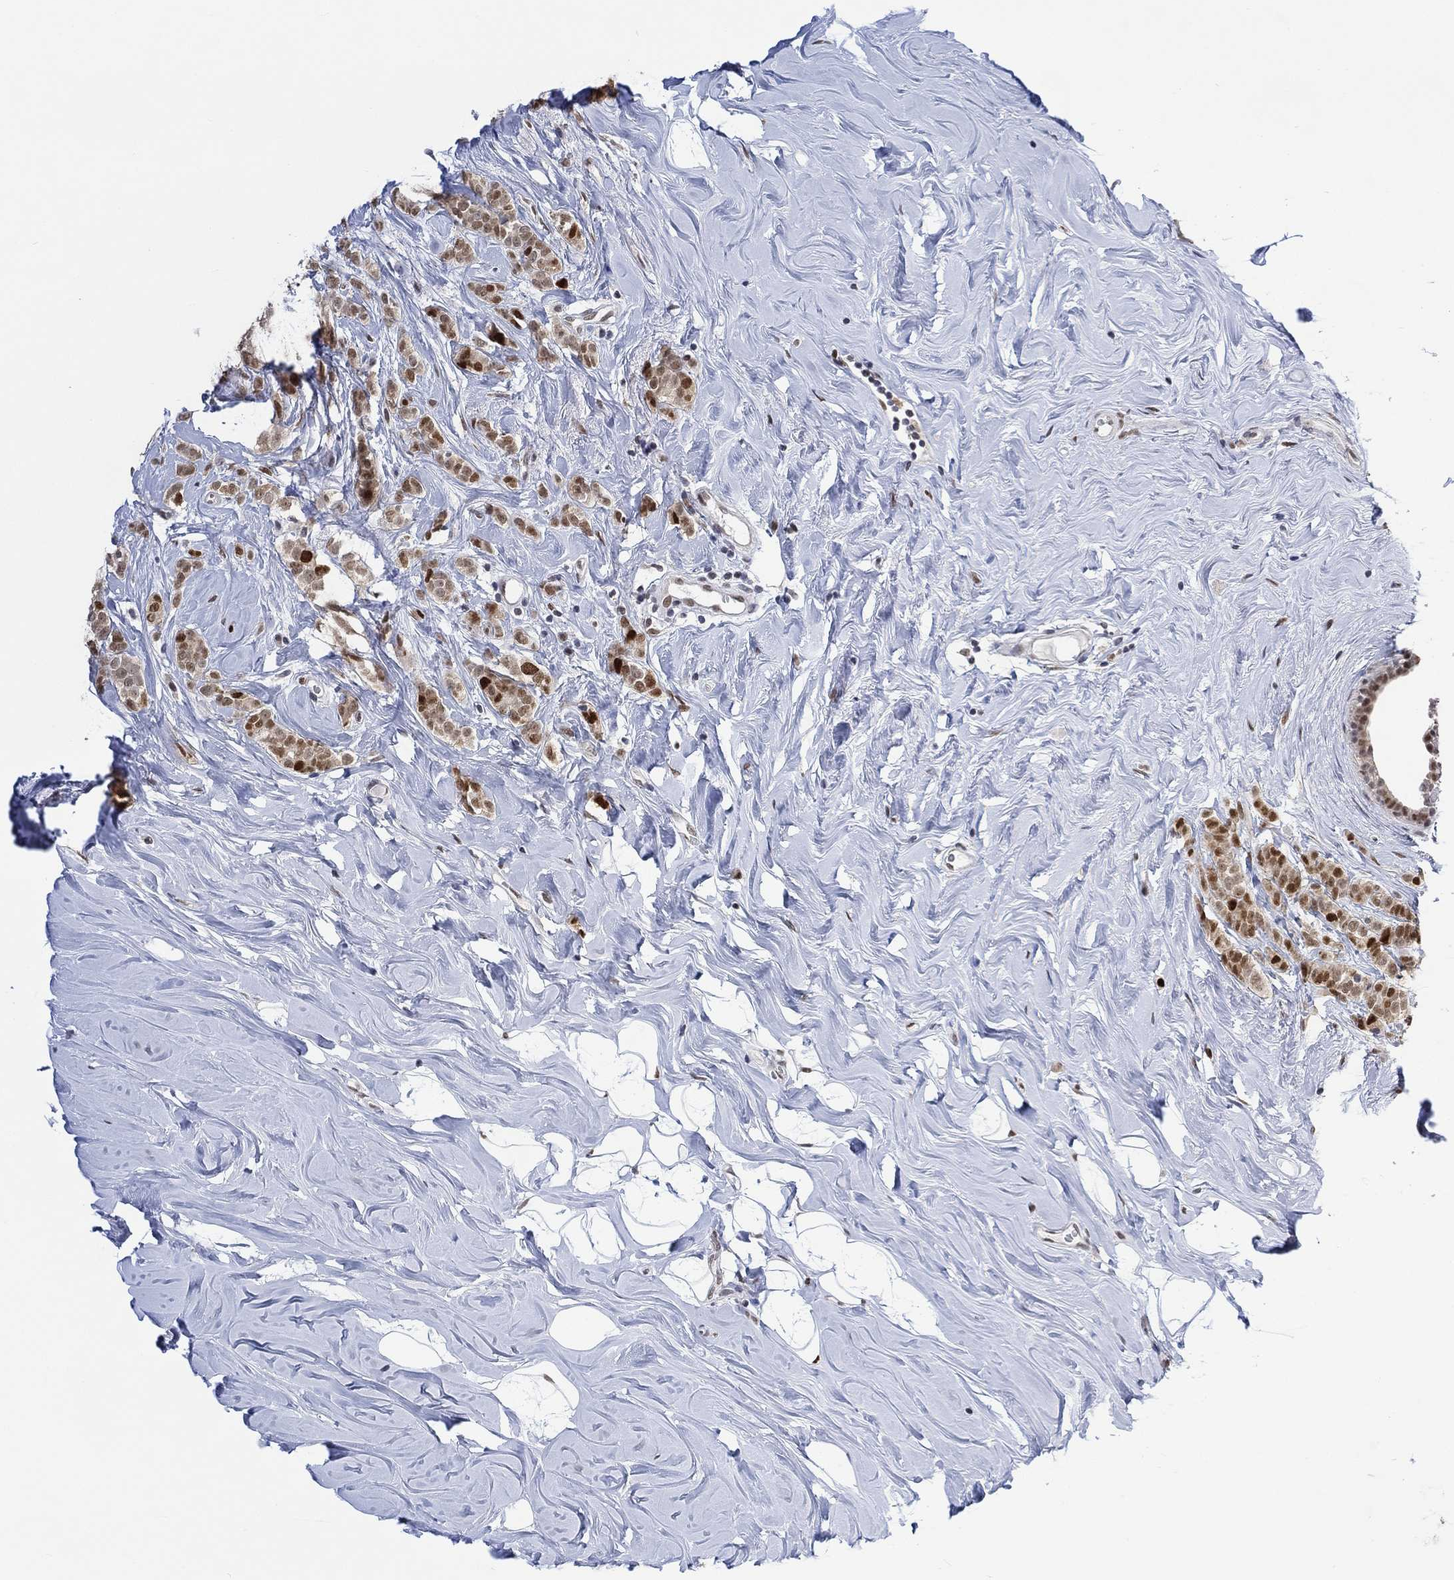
{"staining": {"intensity": "strong", "quantity": "<25%", "location": "nuclear"}, "tissue": "breast cancer", "cell_type": "Tumor cells", "image_type": "cancer", "snomed": [{"axis": "morphology", "description": "Lobular carcinoma"}, {"axis": "topography", "description": "Breast"}], "caption": "Protein staining of breast cancer tissue demonstrates strong nuclear expression in about <25% of tumor cells. The staining was performed using DAB, with brown indicating positive protein expression. Nuclei are stained blue with hematoxylin.", "gene": "RAD54L2", "patient": {"sex": "female", "age": 49}}